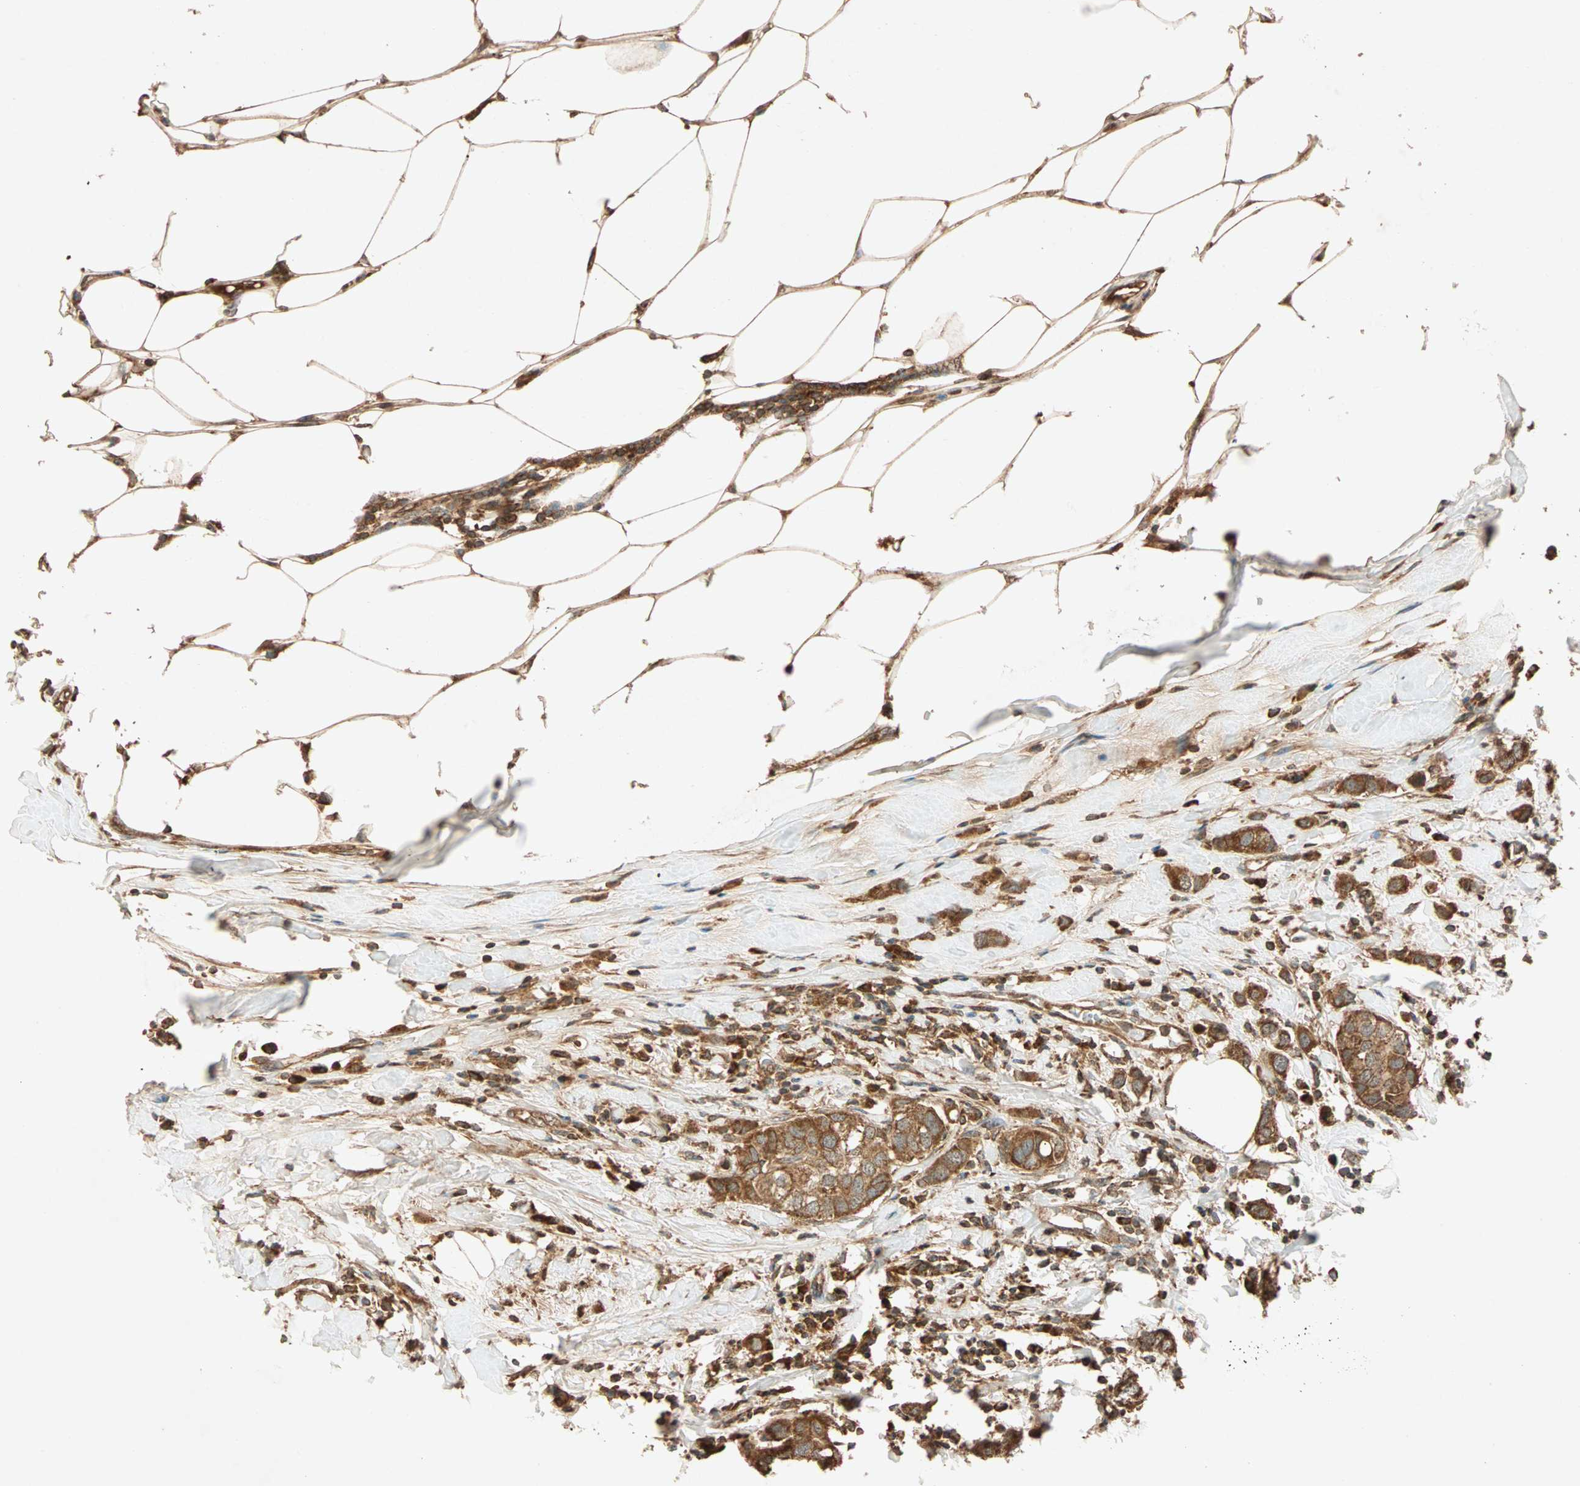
{"staining": {"intensity": "strong", "quantity": ">75%", "location": "cytoplasmic/membranous"}, "tissue": "breast cancer", "cell_type": "Tumor cells", "image_type": "cancer", "snomed": [{"axis": "morphology", "description": "Duct carcinoma"}, {"axis": "topography", "description": "Breast"}], "caption": "Human breast cancer stained with a protein marker reveals strong staining in tumor cells.", "gene": "MAPK1", "patient": {"sex": "female", "age": 50}}